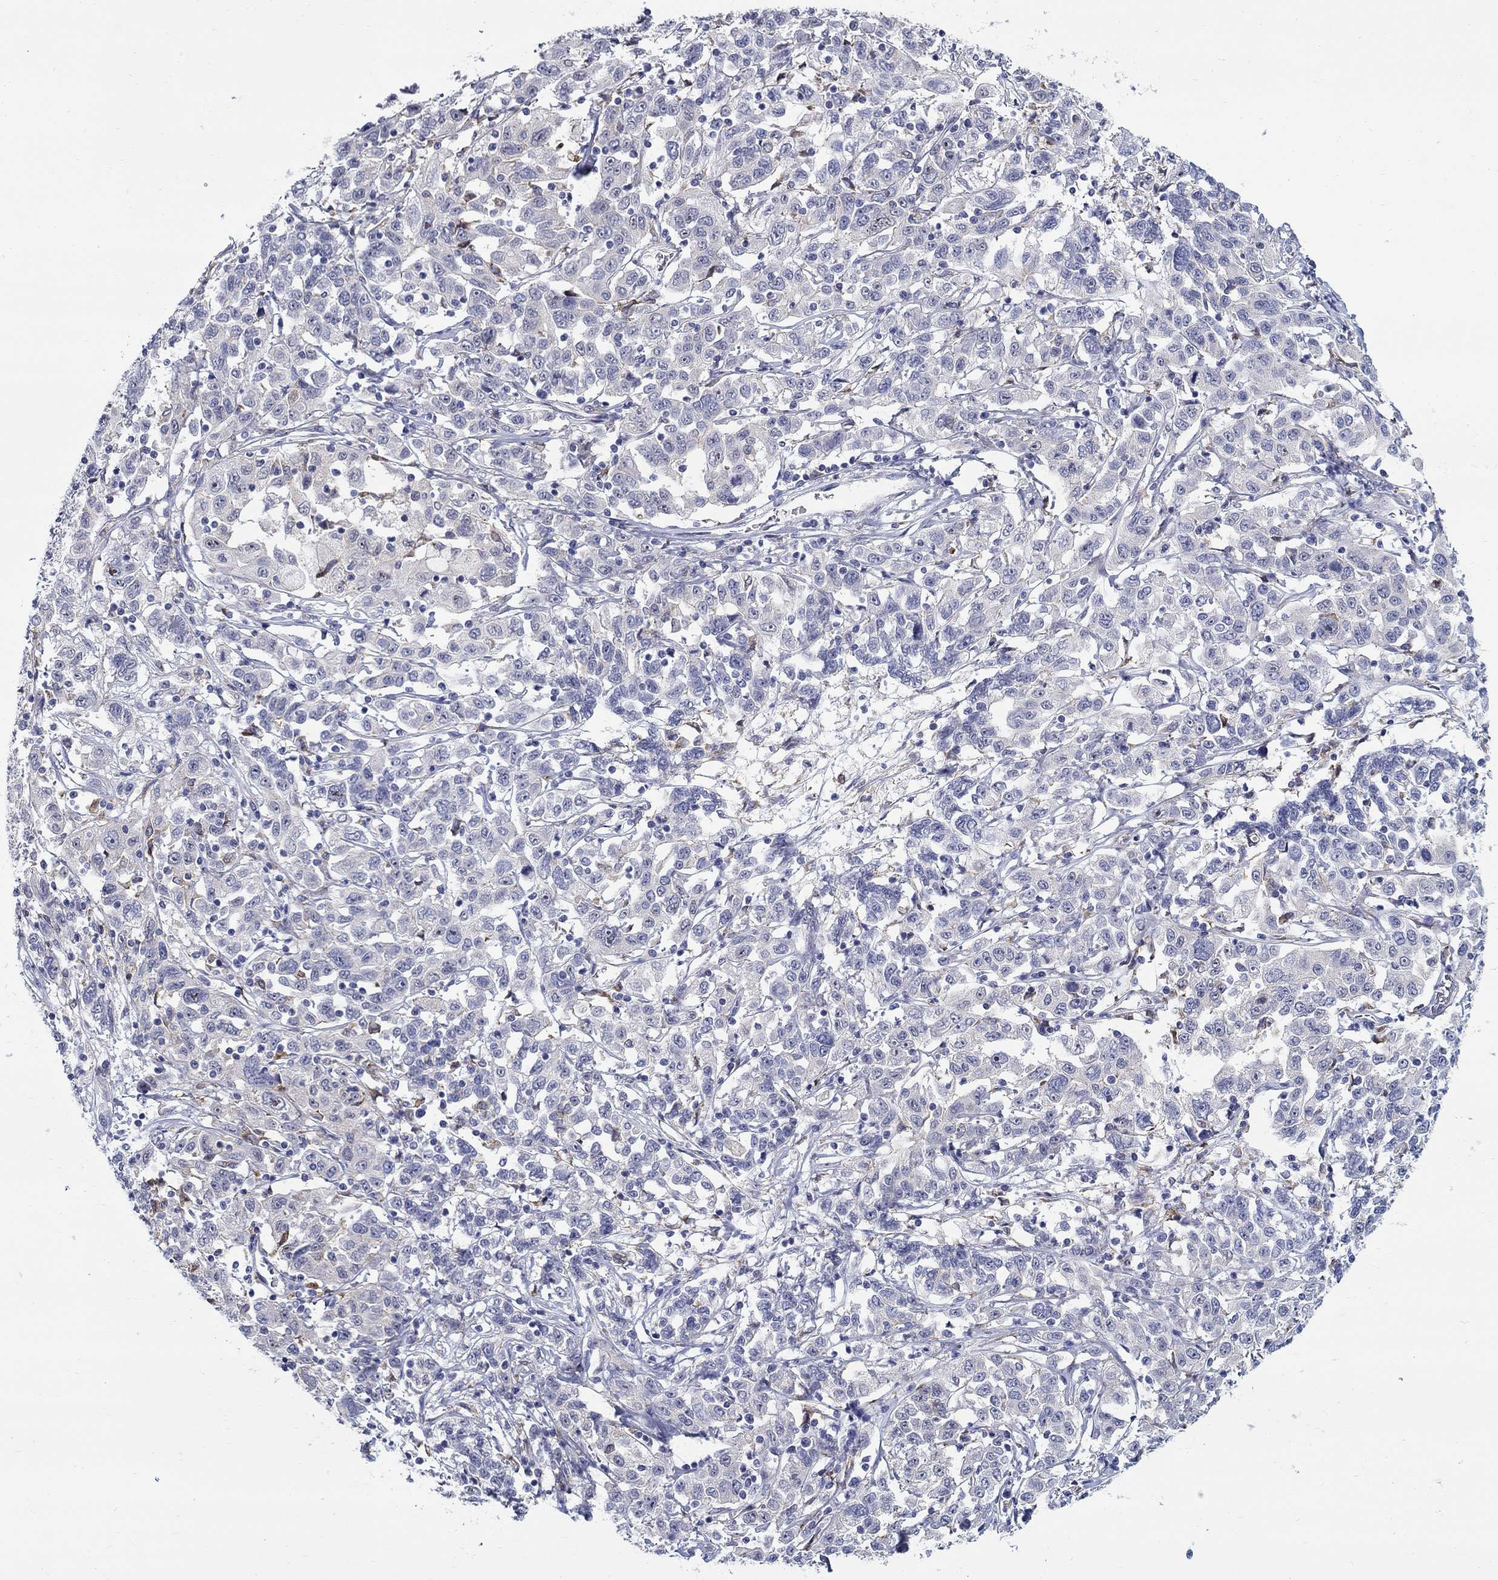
{"staining": {"intensity": "negative", "quantity": "none", "location": "none"}, "tissue": "liver cancer", "cell_type": "Tumor cells", "image_type": "cancer", "snomed": [{"axis": "morphology", "description": "Adenocarcinoma, NOS"}, {"axis": "morphology", "description": "Cholangiocarcinoma"}, {"axis": "topography", "description": "Liver"}], "caption": "There is no significant staining in tumor cells of cholangiocarcinoma (liver).", "gene": "QRFPR", "patient": {"sex": "male", "age": 64}}